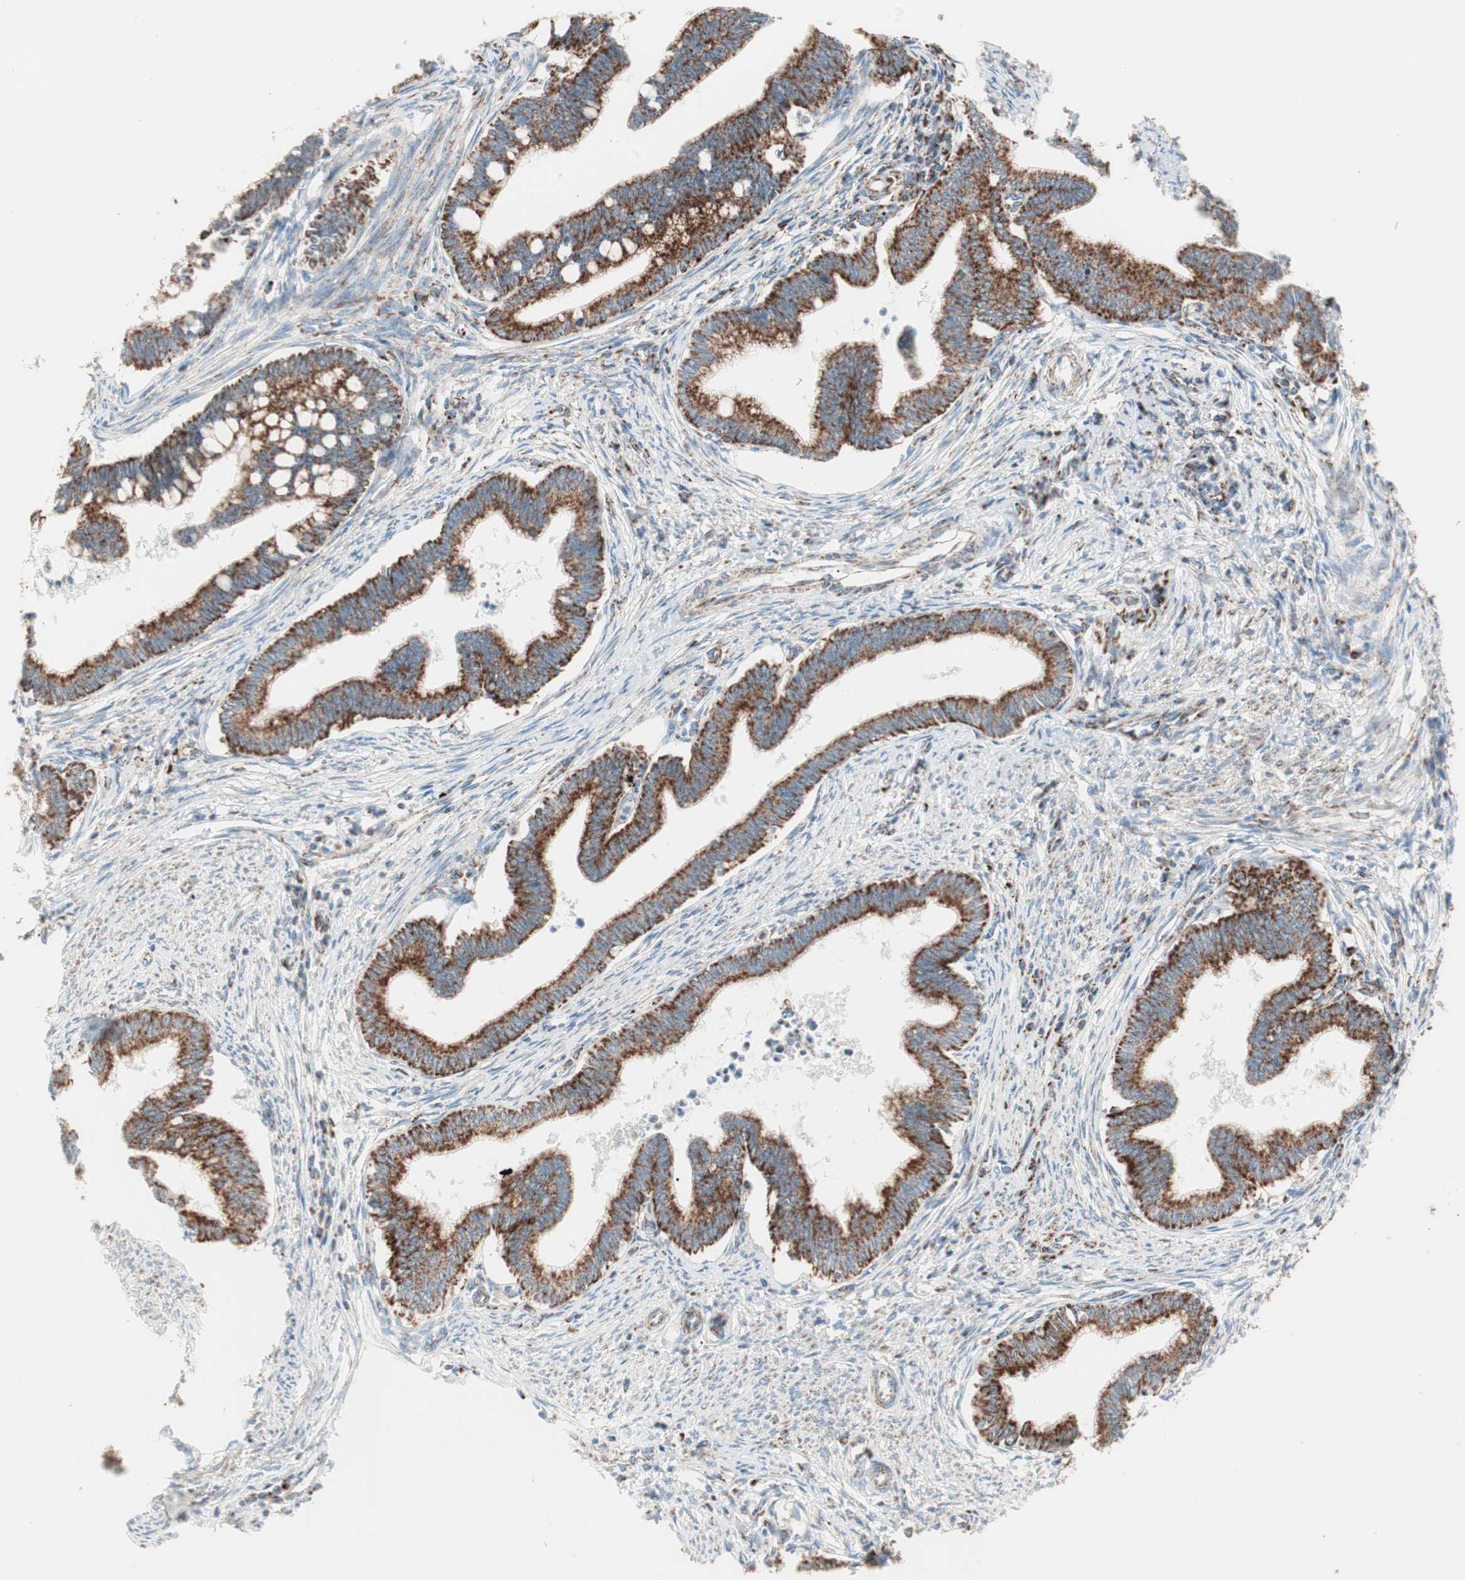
{"staining": {"intensity": "strong", "quantity": ">75%", "location": "cytoplasmic/membranous"}, "tissue": "cervical cancer", "cell_type": "Tumor cells", "image_type": "cancer", "snomed": [{"axis": "morphology", "description": "Adenocarcinoma, NOS"}, {"axis": "topography", "description": "Cervix"}], "caption": "Immunohistochemical staining of adenocarcinoma (cervical) reveals high levels of strong cytoplasmic/membranous positivity in approximately >75% of tumor cells.", "gene": "TOMM20", "patient": {"sex": "female", "age": 36}}